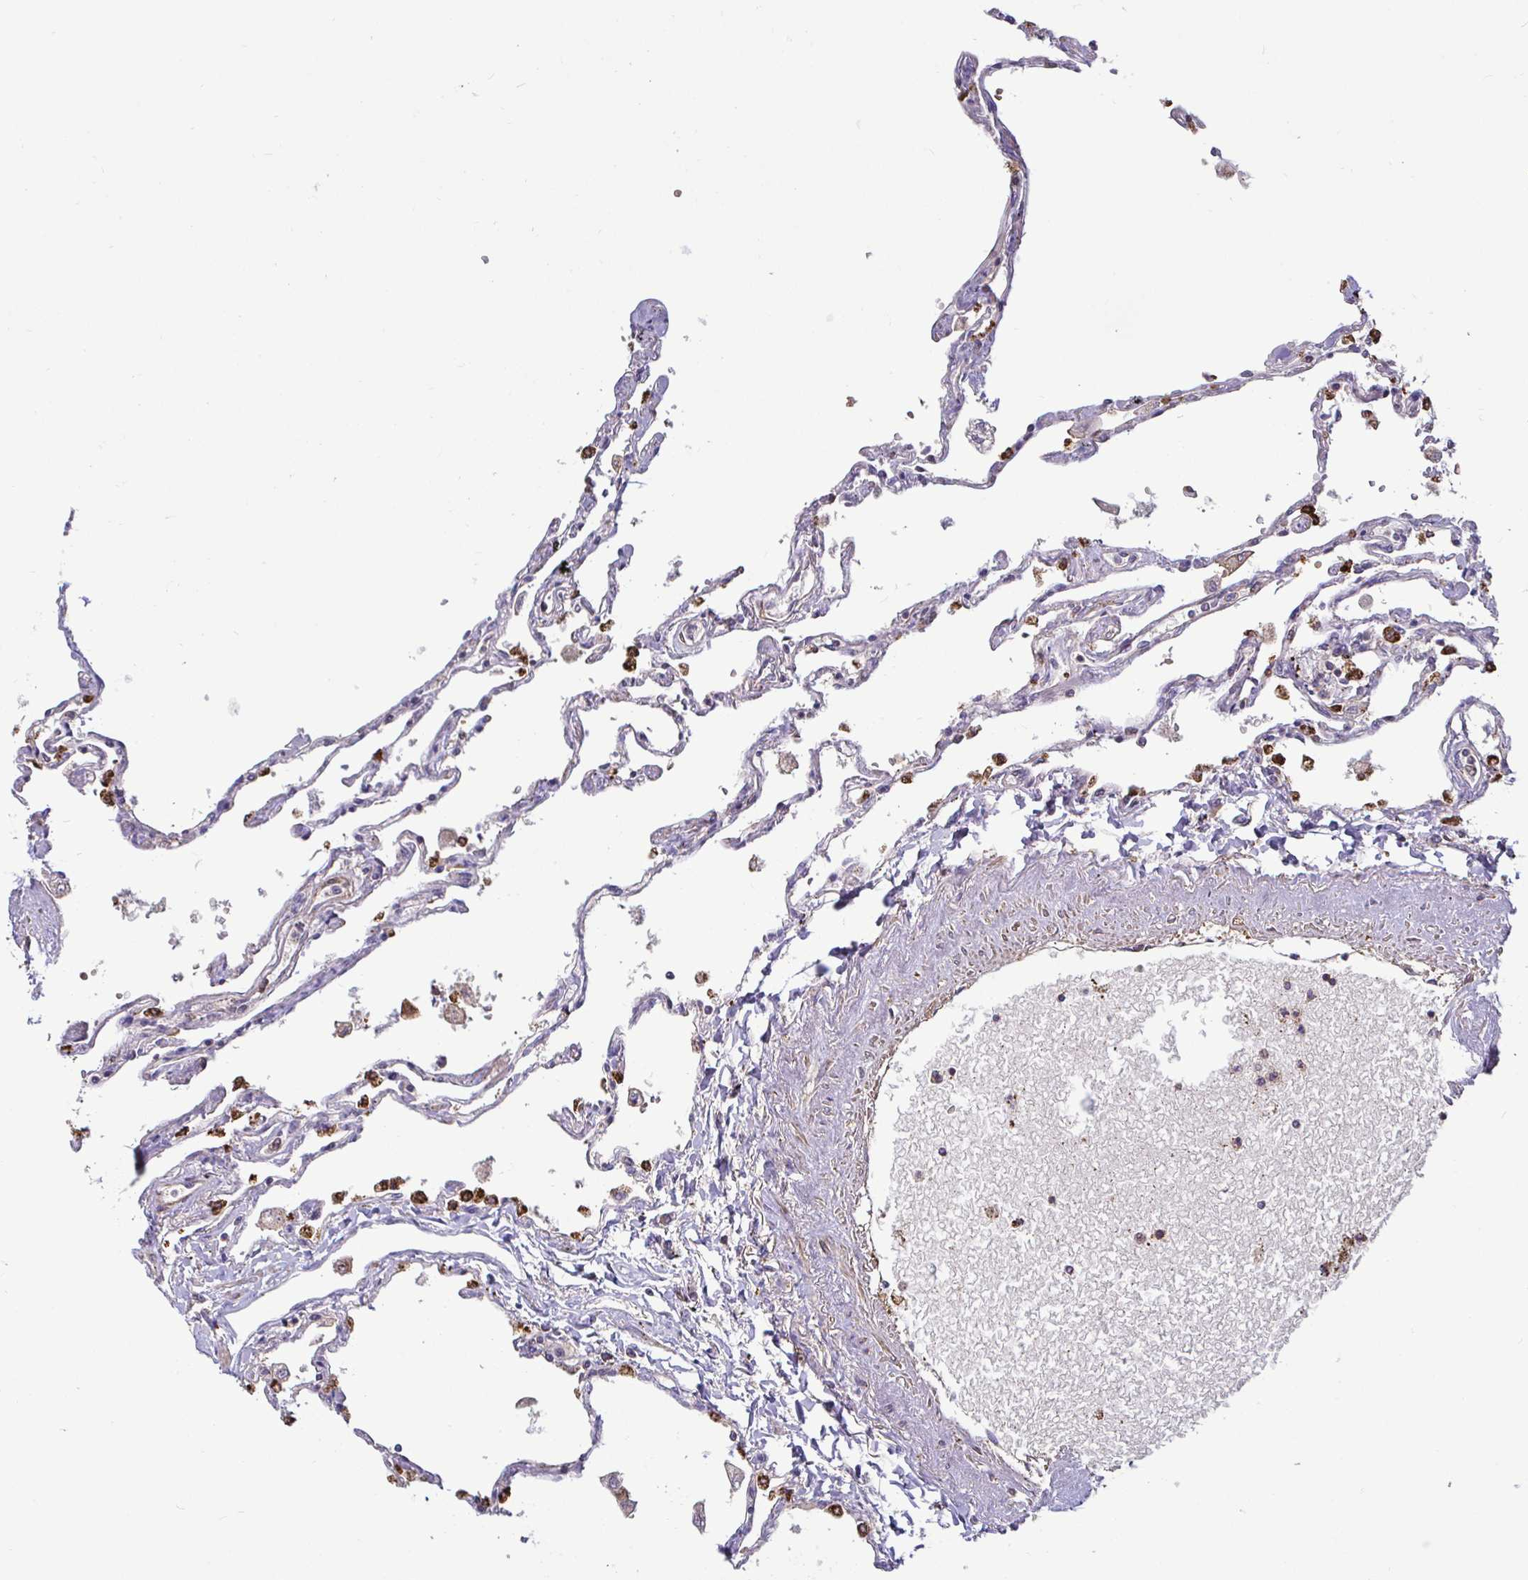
{"staining": {"intensity": "strong", "quantity": "25%-75%", "location": "cytoplasmic/membranous"}, "tissue": "lung", "cell_type": "Alveolar cells", "image_type": "normal", "snomed": [{"axis": "morphology", "description": "Normal tissue, NOS"}, {"axis": "topography", "description": "Lung"}], "caption": "Alveolar cells display high levels of strong cytoplasmic/membranous expression in approximately 25%-75% of cells in benign lung.", "gene": "SPRY1", "patient": {"sex": "female", "age": 67}}